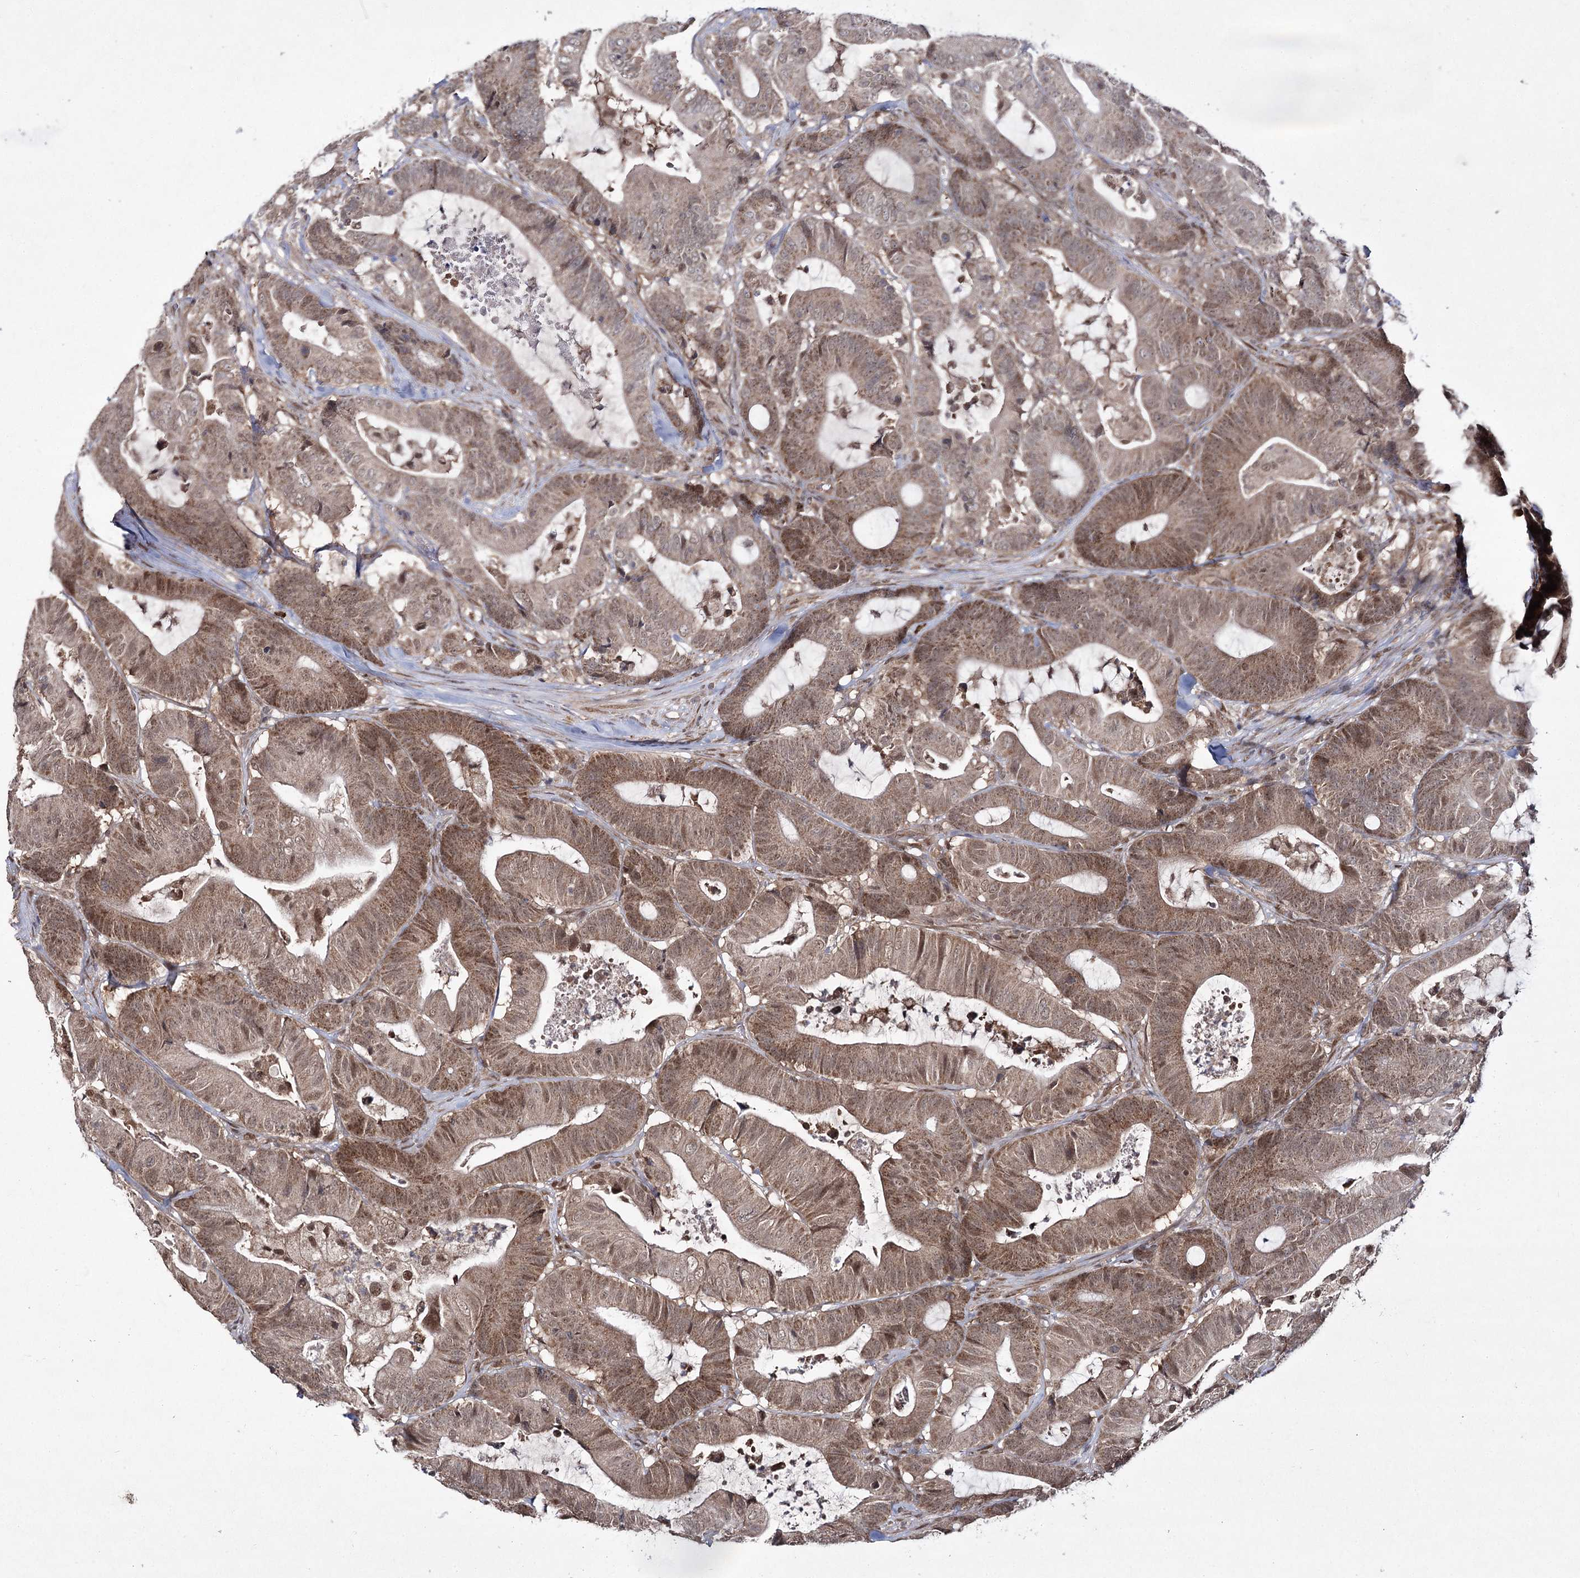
{"staining": {"intensity": "moderate", "quantity": ">75%", "location": "cytoplasmic/membranous,nuclear"}, "tissue": "colorectal cancer", "cell_type": "Tumor cells", "image_type": "cancer", "snomed": [{"axis": "morphology", "description": "Adenocarcinoma, NOS"}, {"axis": "topography", "description": "Colon"}], "caption": "Tumor cells show moderate cytoplasmic/membranous and nuclear staining in approximately >75% of cells in colorectal cancer.", "gene": "TRNT1", "patient": {"sex": "female", "age": 84}}